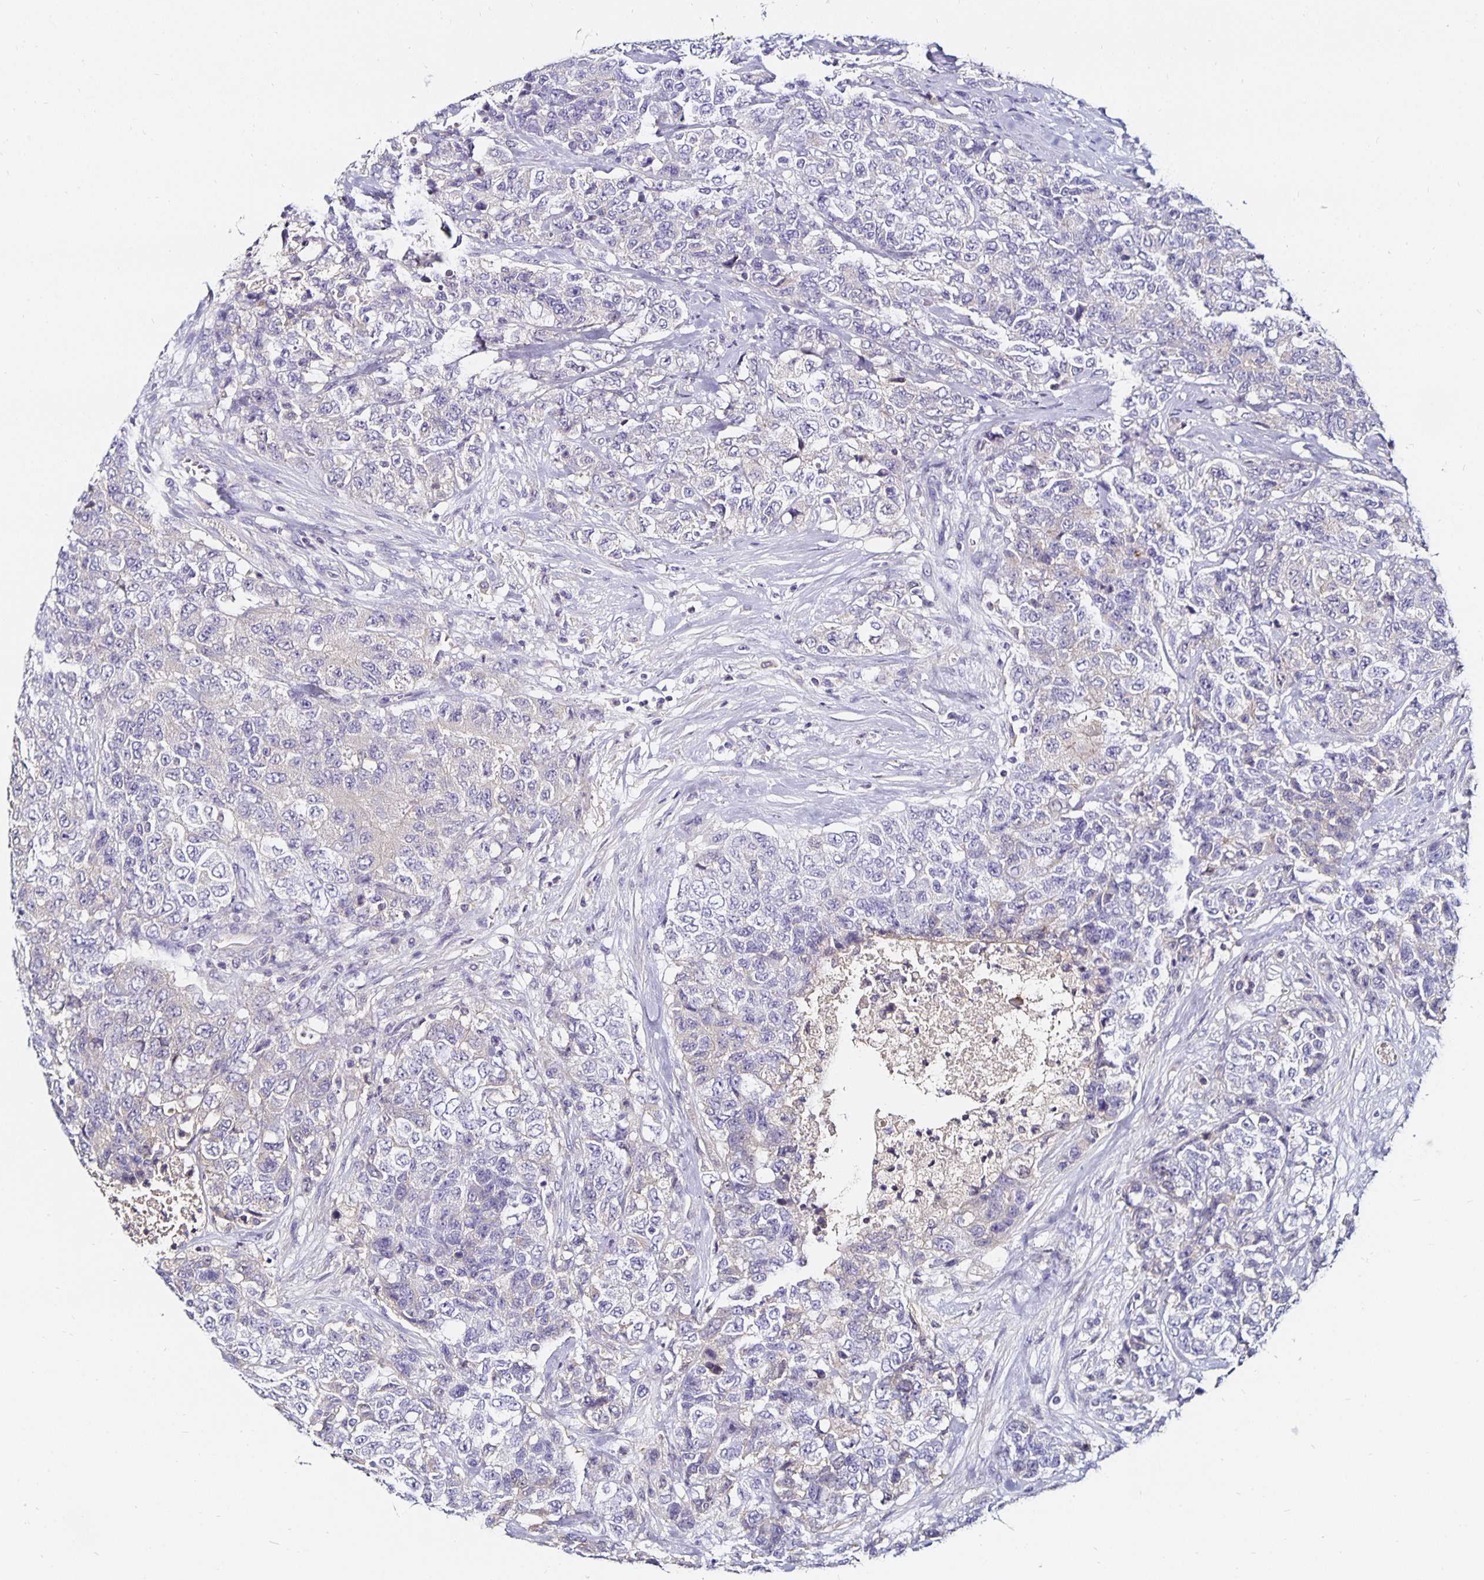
{"staining": {"intensity": "negative", "quantity": "none", "location": "none"}, "tissue": "urothelial cancer", "cell_type": "Tumor cells", "image_type": "cancer", "snomed": [{"axis": "morphology", "description": "Urothelial carcinoma, High grade"}, {"axis": "topography", "description": "Urinary bladder"}], "caption": "Protein analysis of urothelial cancer exhibits no significant positivity in tumor cells.", "gene": "TTR", "patient": {"sex": "female", "age": 78}}